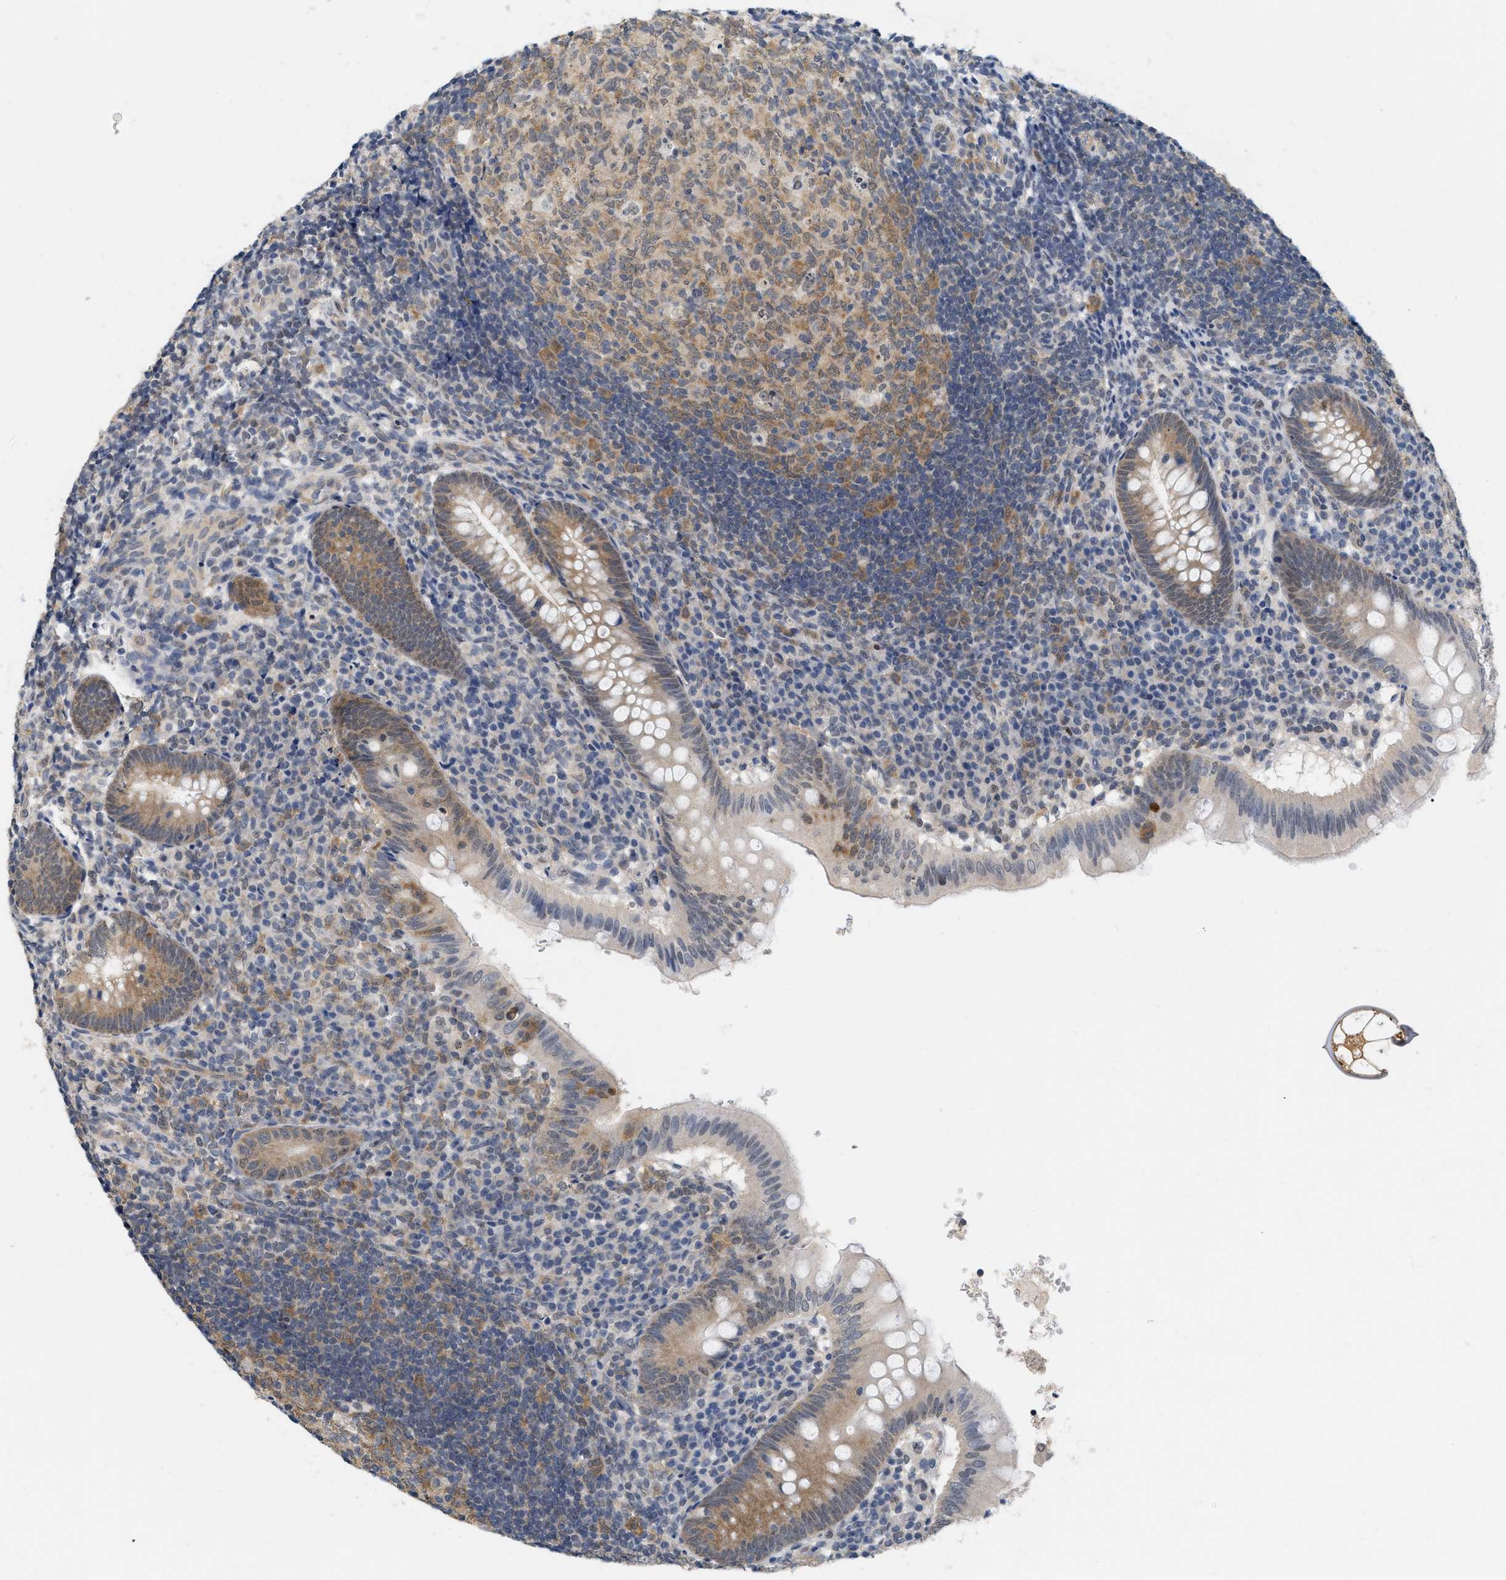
{"staining": {"intensity": "moderate", "quantity": ">75%", "location": "cytoplasmic/membranous"}, "tissue": "appendix", "cell_type": "Glandular cells", "image_type": "normal", "snomed": [{"axis": "morphology", "description": "Normal tissue, NOS"}, {"axis": "topography", "description": "Appendix"}], "caption": "Human appendix stained for a protein (brown) demonstrates moderate cytoplasmic/membranous positive staining in approximately >75% of glandular cells.", "gene": "RUVBL1", "patient": {"sex": "male", "age": 8}}